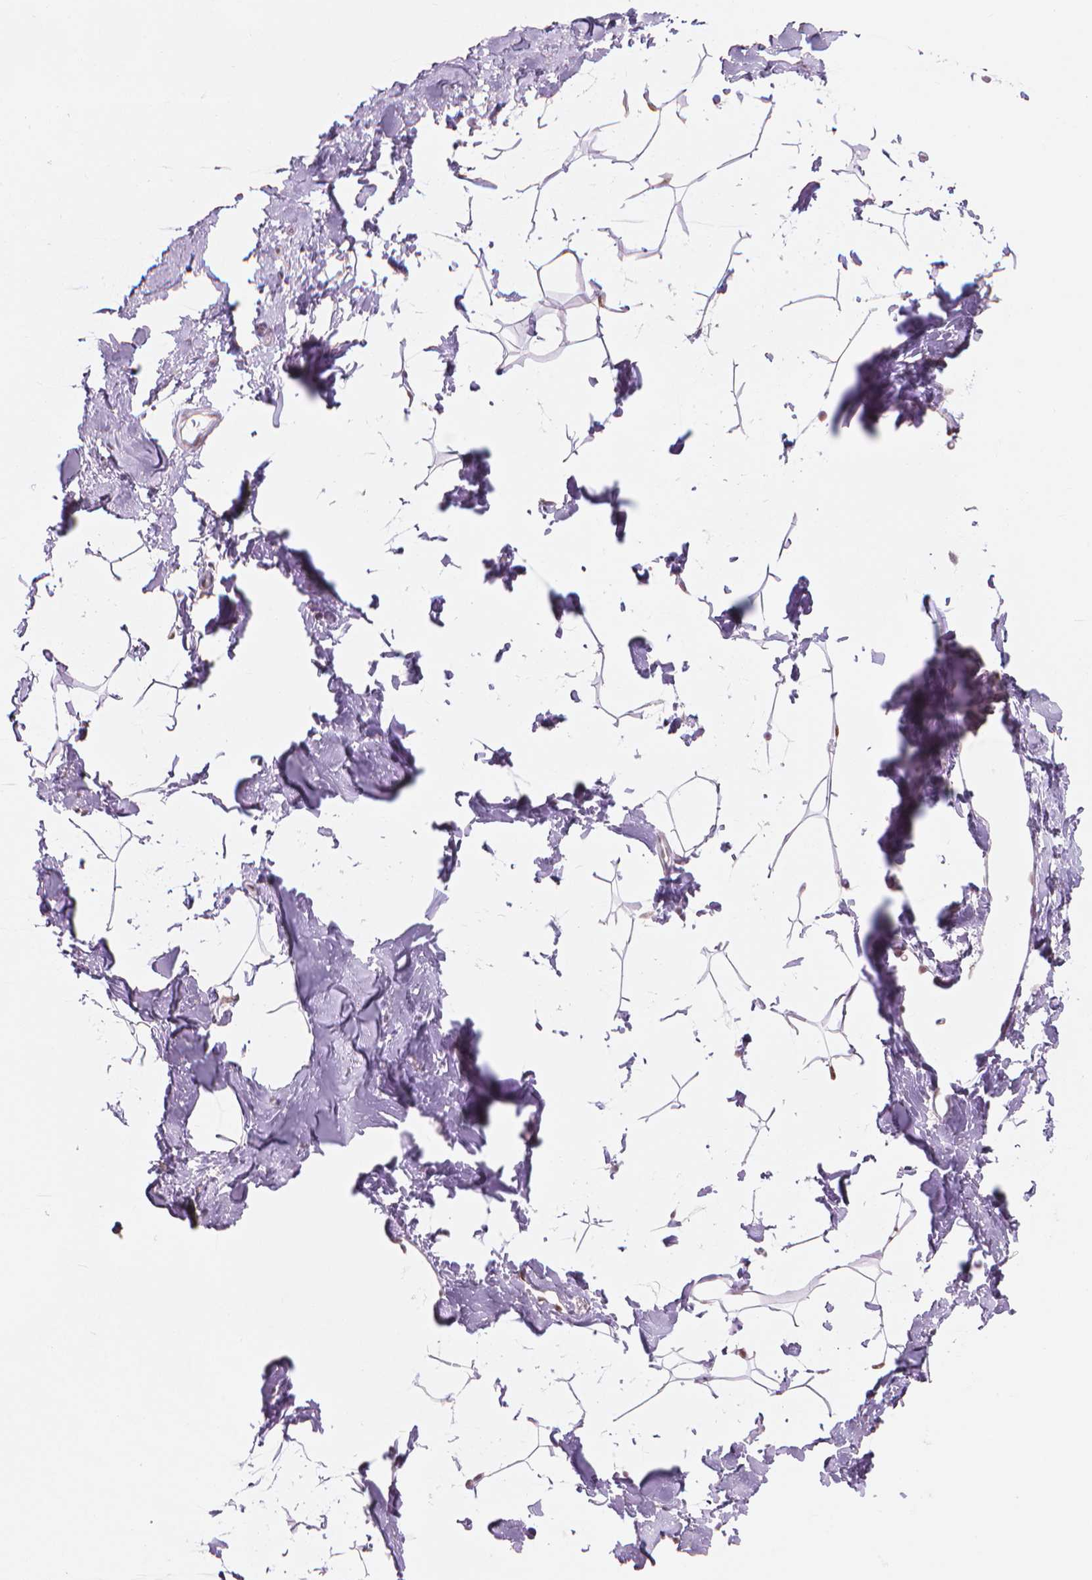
{"staining": {"intensity": "weak", "quantity": "25%-75%", "location": "nuclear"}, "tissue": "breast", "cell_type": "Adipocytes", "image_type": "normal", "snomed": [{"axis": "morphology", "description": "Normal tissue, NOS"}, {"axis": "topography", "description": "Breast"}], "caption": "Brown immunohistochemical staining in normal breast displays weak nuclear positivity in approximately 25%-75% of adipocytes.", "gene": "PIAS2", "patient": {"sex": "female", "age": 32}}